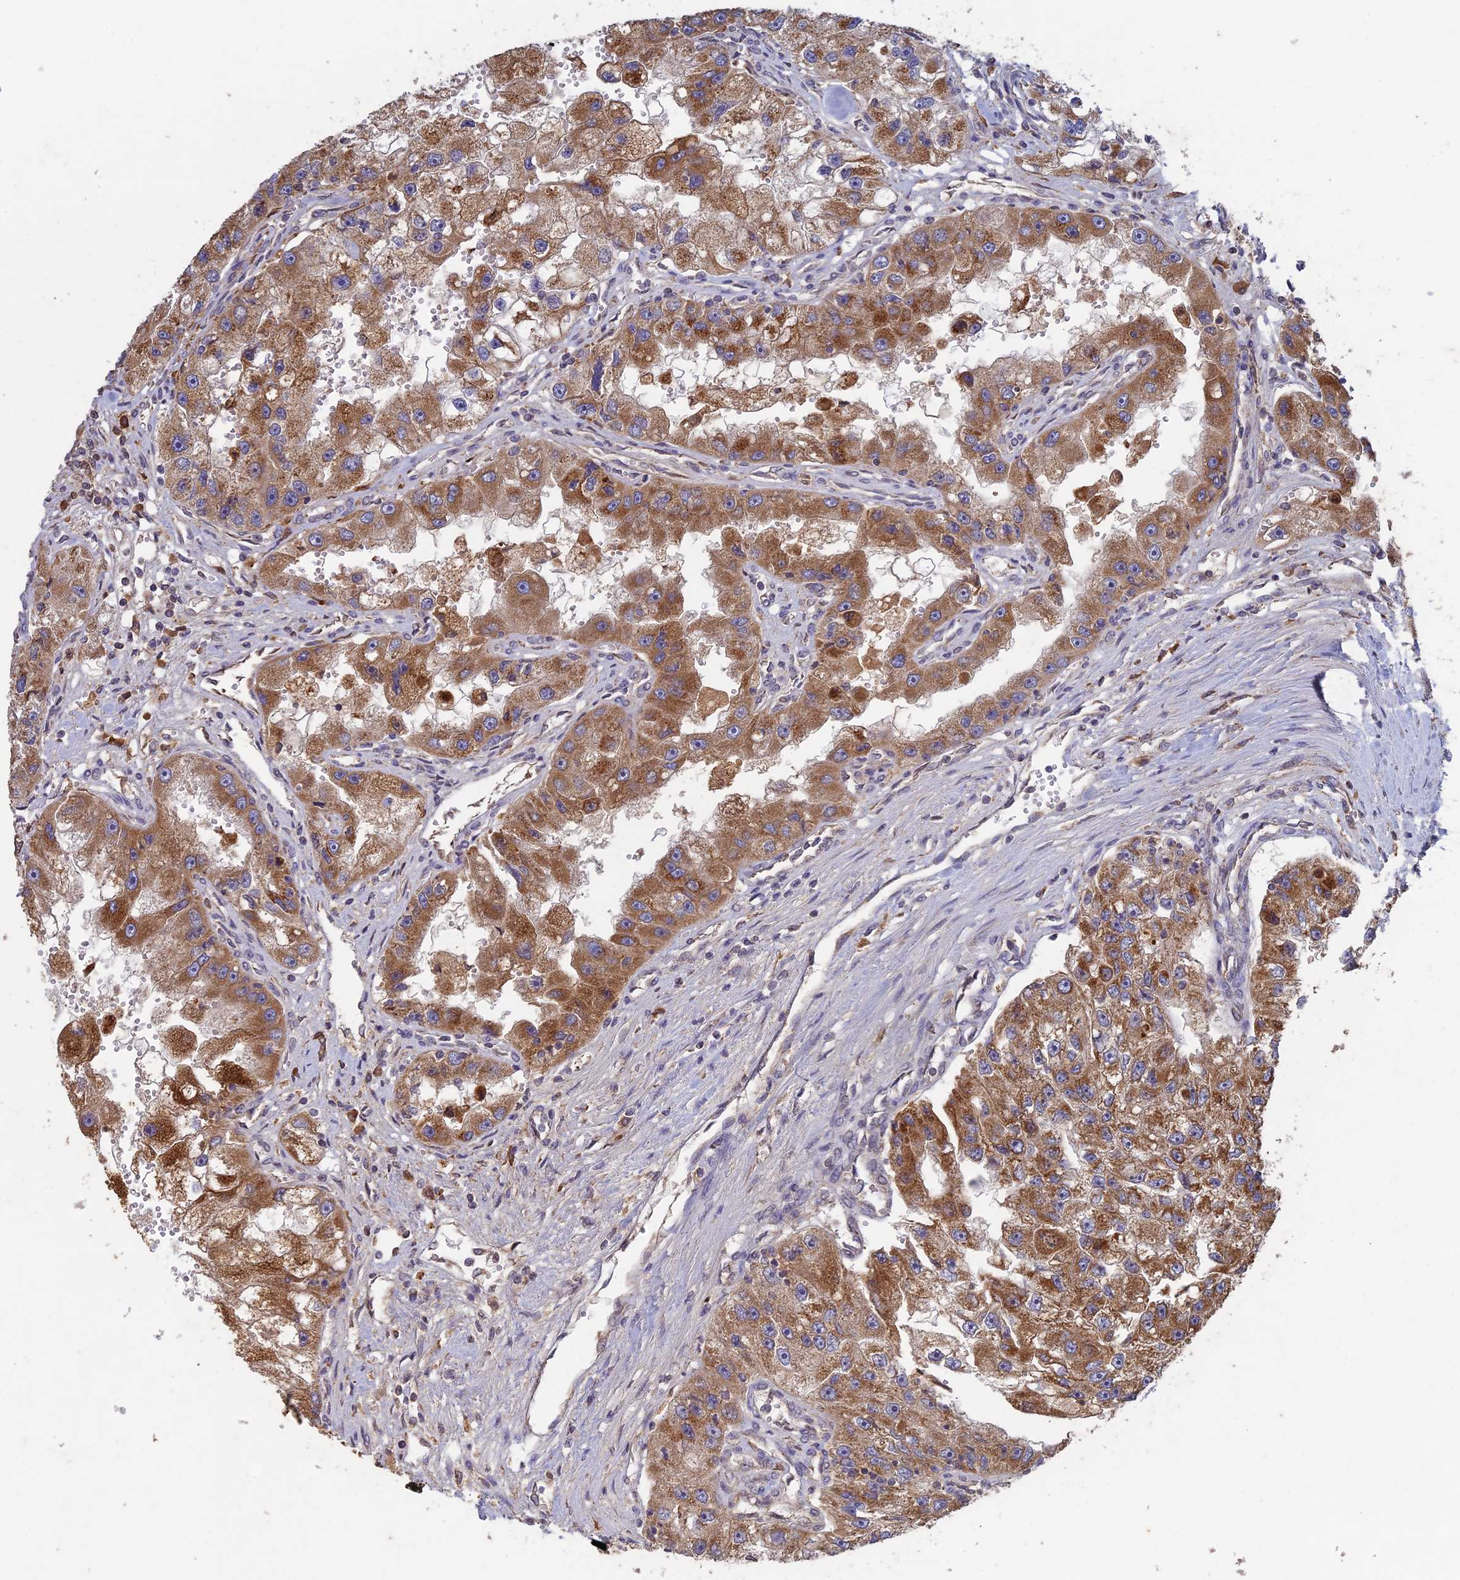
{"staining": {"intensity": "moderate", "quantity": ">75%", "location": "cytoplasmic/membranous"}, "tissue": "renal cancer", "cell_type": "Tumor cells", "image_type": "cancer", "snomed": [{"axis": "morphology", "description": "Adenocarcinoma, NOS"}, {"axis": "topography", "description": "Kidney"}], "caption": "High-power microscopy captured an immunohistochemistry (IHC) photomicrograph of renal cancer, revealing moderate cytoplasmic/membranous positivity in approximately >75% of tumor cells.", "gene": "RCCD1", "patient": {"sex": "male", "age": 63}}